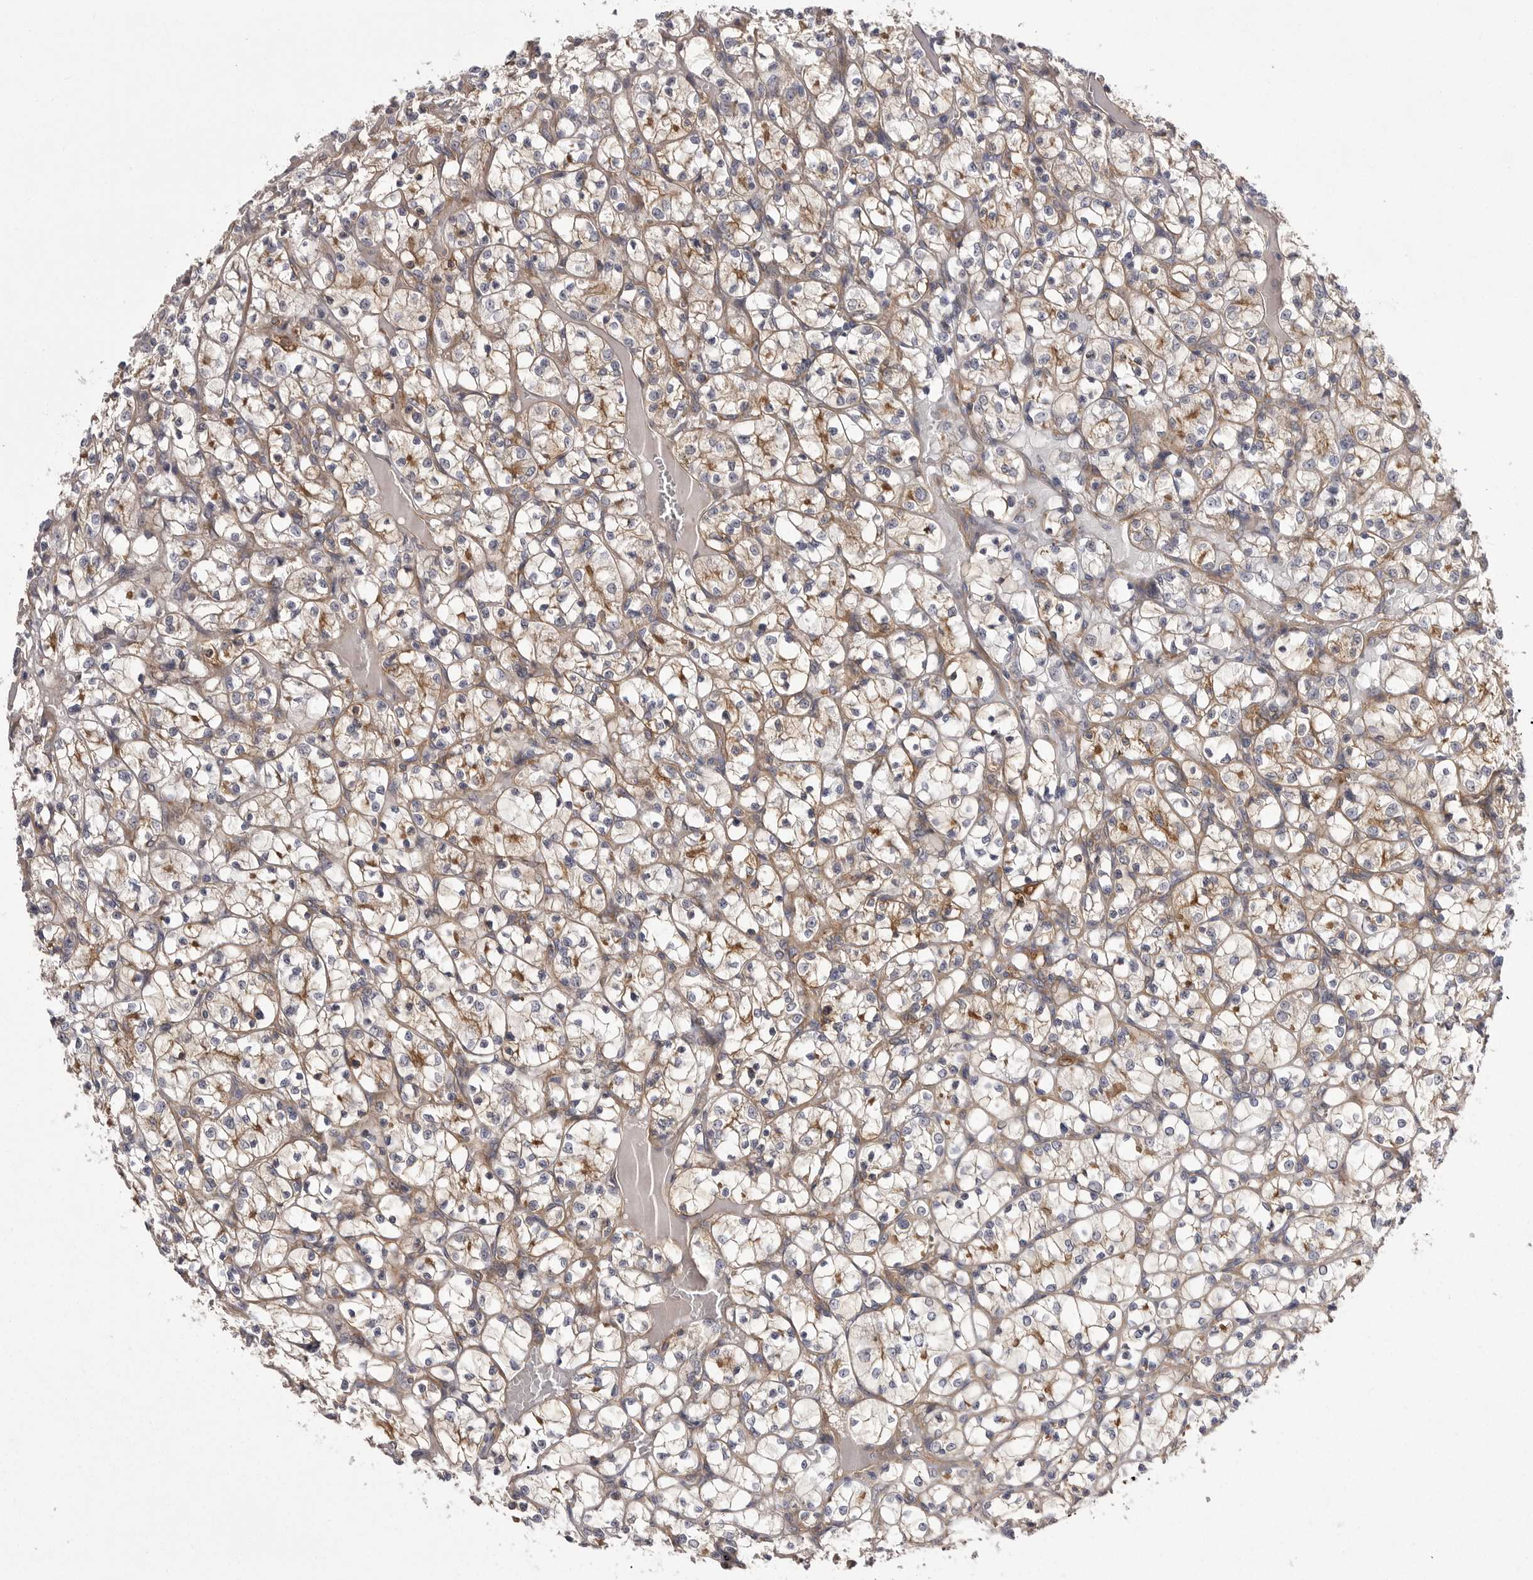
{"staining": {"intensity": "moderate", "quantity": "25%-75%", "location": "cytoplasmic/membranous"}, "tissue": "renal cancer", "cell_type": "Tumor cells", "image_type": "cancer", "snomed": [{"axis": "morphology", "description": "Adenocarcinoma, NOS"}, {"axis": "topography", "description": "Kidney"}], "caption": "A brown stain shows moderate cytoplasmic/membranous positivity of a protein in human renal cancer tumor cells.", "gene": "OSBPL9", "patient": {"sex": "female", "age": 69}}